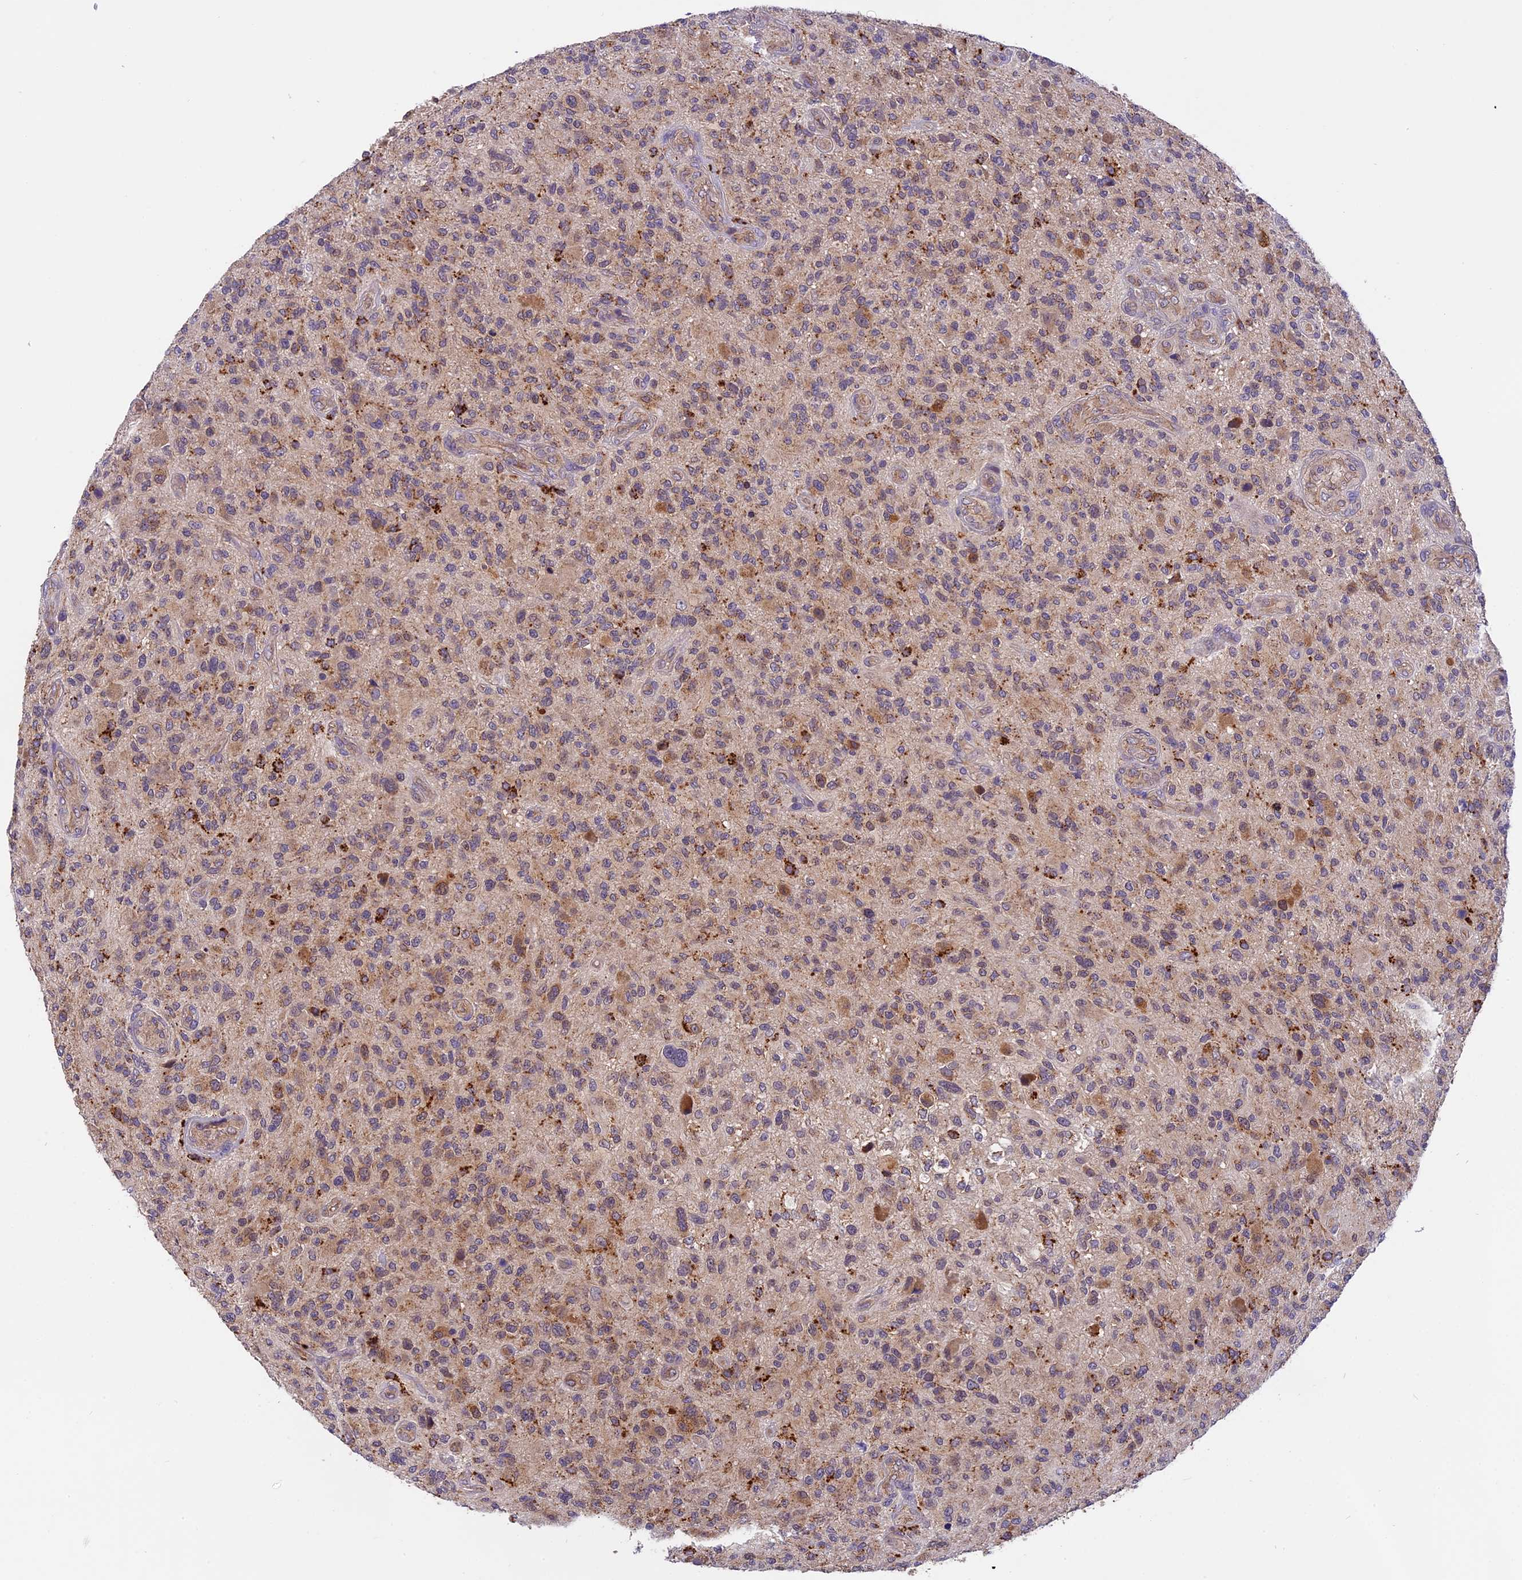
{"staining": {"intensity": "weak", "quantity": "25%-75%", "location": "cytoplasmic/membranous"}, "tissue": "glioma", "cell_type": "Tumor cells", "image_type": "cancer", "snomed": [{"axis": "morphology", "description": "Glioma, malignant, High grade"}, {"axis": "topography", "description": "Brain"}], "caption": "Glioma stained with DAB immunohistochemistry exhibits low levels of weak cytoplasmic/membranous staining in about 25%-75% of tumor cells. (brown staining indicates protein expression, while blue staining denotes nuclei).", "gene": "COPE", "patient": {"sex": "male", "age": 47}}